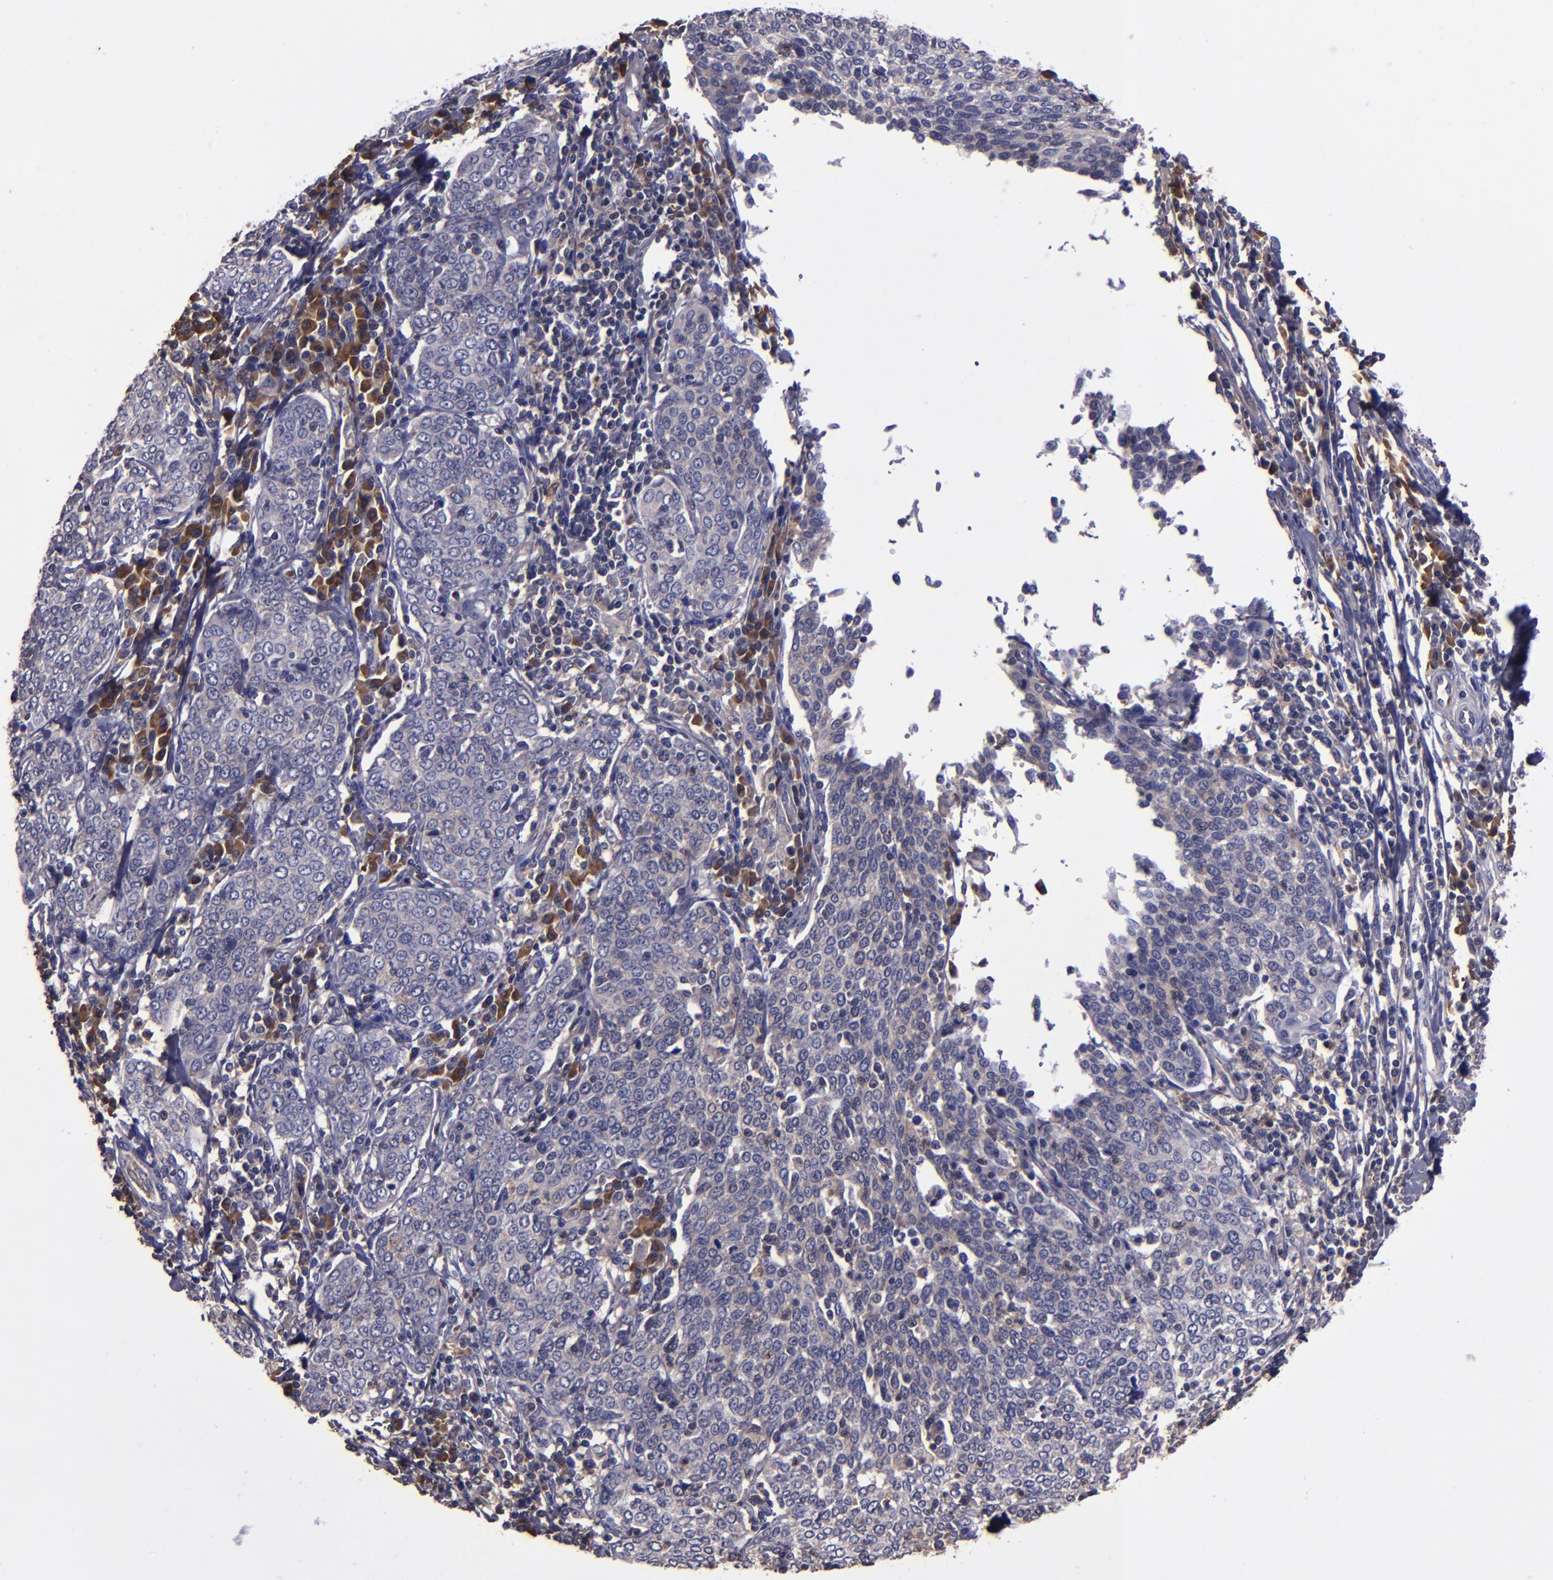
{"staining": {"intensity": "weak", "quantity": "25%-75%", "location": "cytoplasmic/membranous"}, "tissue": "cervical cancer", "cell_type": "Tumor cells", "image_type": "cancer", "snomed": [{"axis": "morphology", "description": "Squamous cell carcinoma, NOS"}, {"axis": "topography", "description": "Cervix"}], "caption": "IHC of human cervical squamous cell carcinoma demonstrates low levels of weak cytoplasmic/membranous positivity in approximately 25%-75% of tumor cells. (DAB (3,3'-diaminobenzidine) IHC, brown staining for protein, blue staining for nuclei).", "gene": "CARS1", "patient": {"sex": "female", "age": 40}}